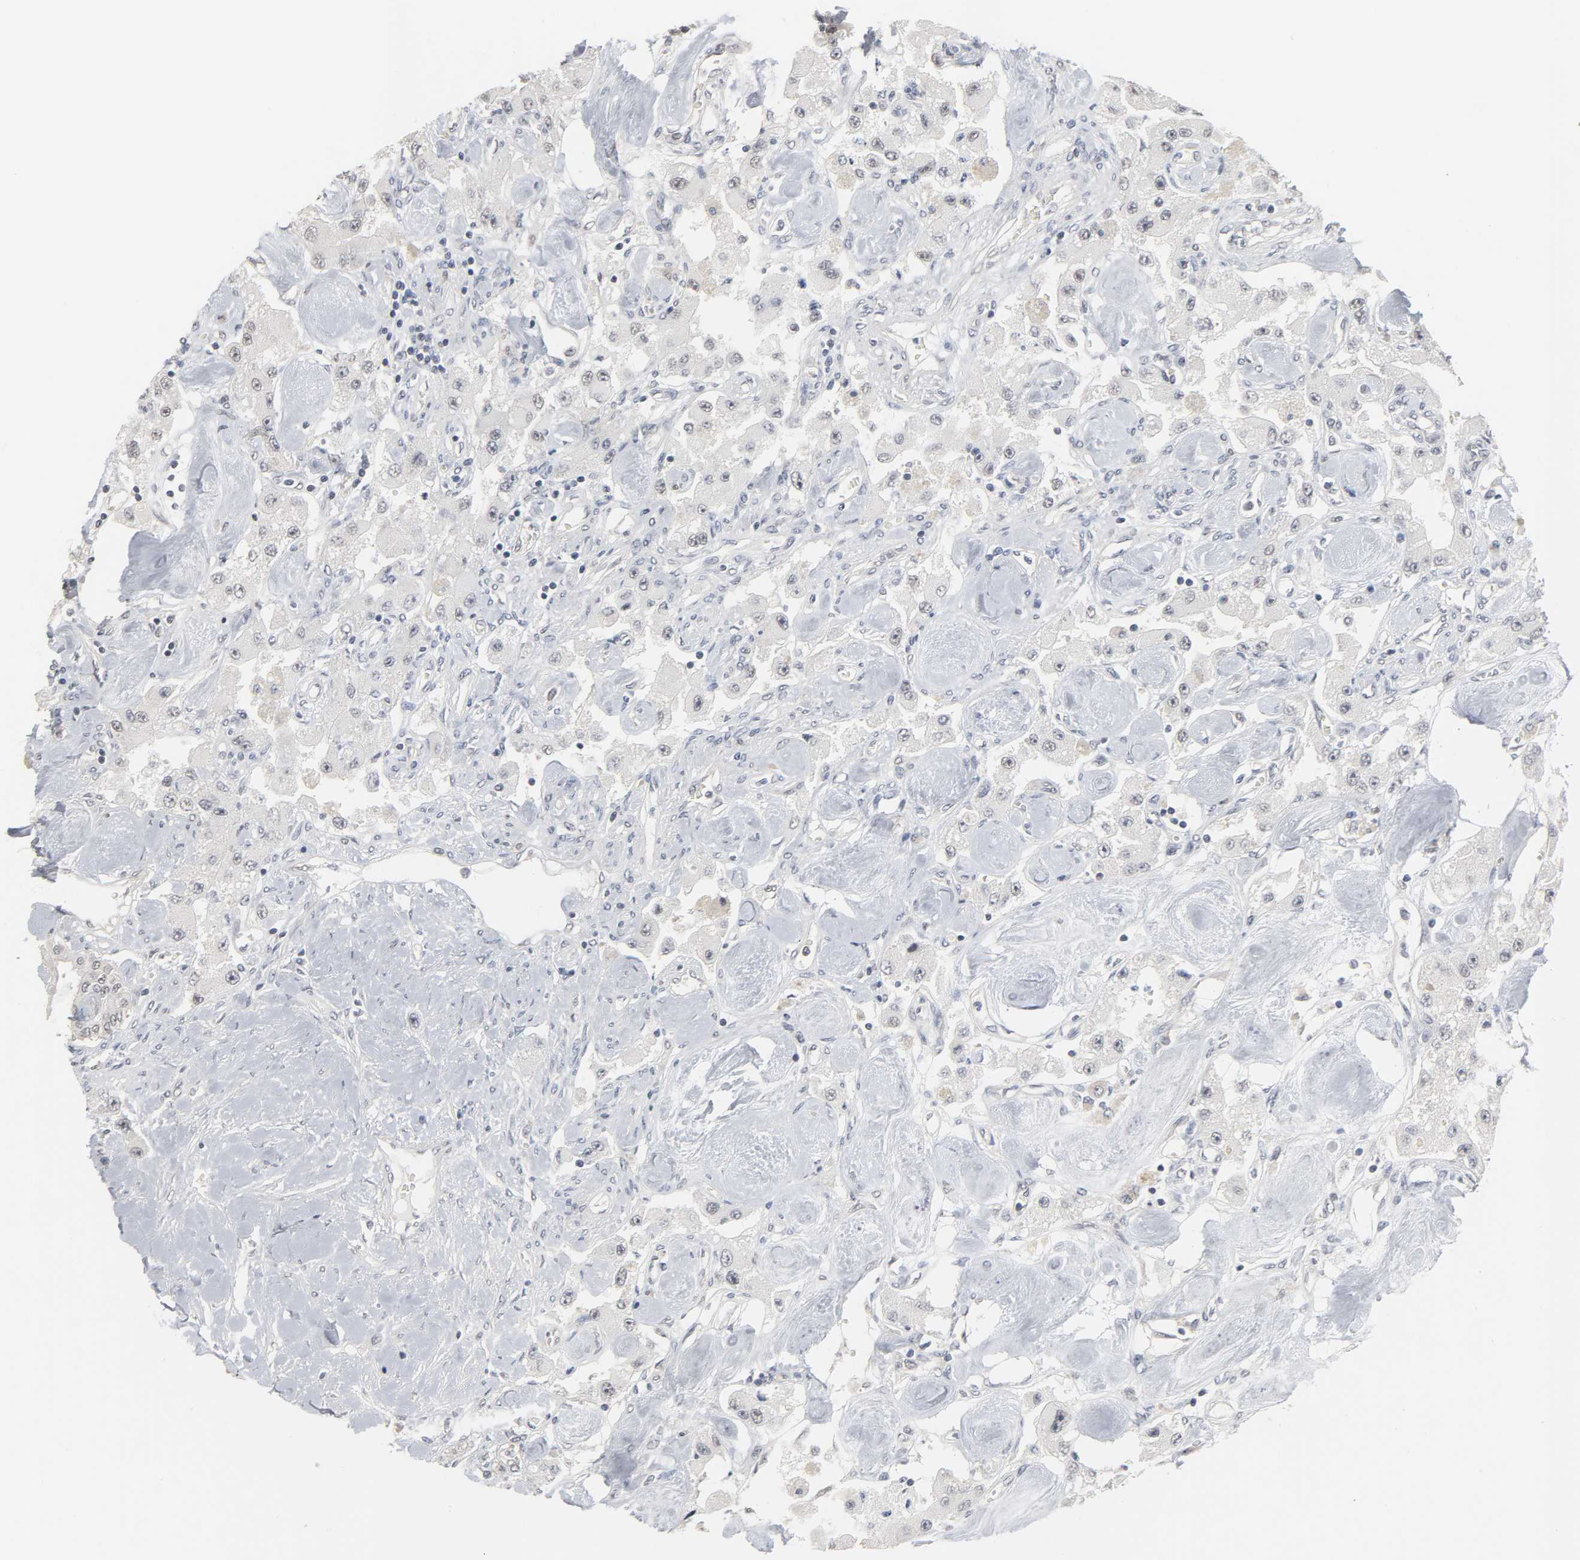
{"staining": {"intensity": "negative", "quantity": "none", "location": "none"}, "tissue": "carcinoid", "cell_type": "Tumor cells", "image_type": "cancer", "snomed": [{"axis": "morphology", "description": "Carcinoid, malignant, NOS"}, {"axis": "topography", "description": "Pancreas"}], "caption": "An image of carcinoid stained for a protein shows no brown staining in tumor cells.", "gene": "ACSS2", "patient": {"sex": "male", "age": 41}}